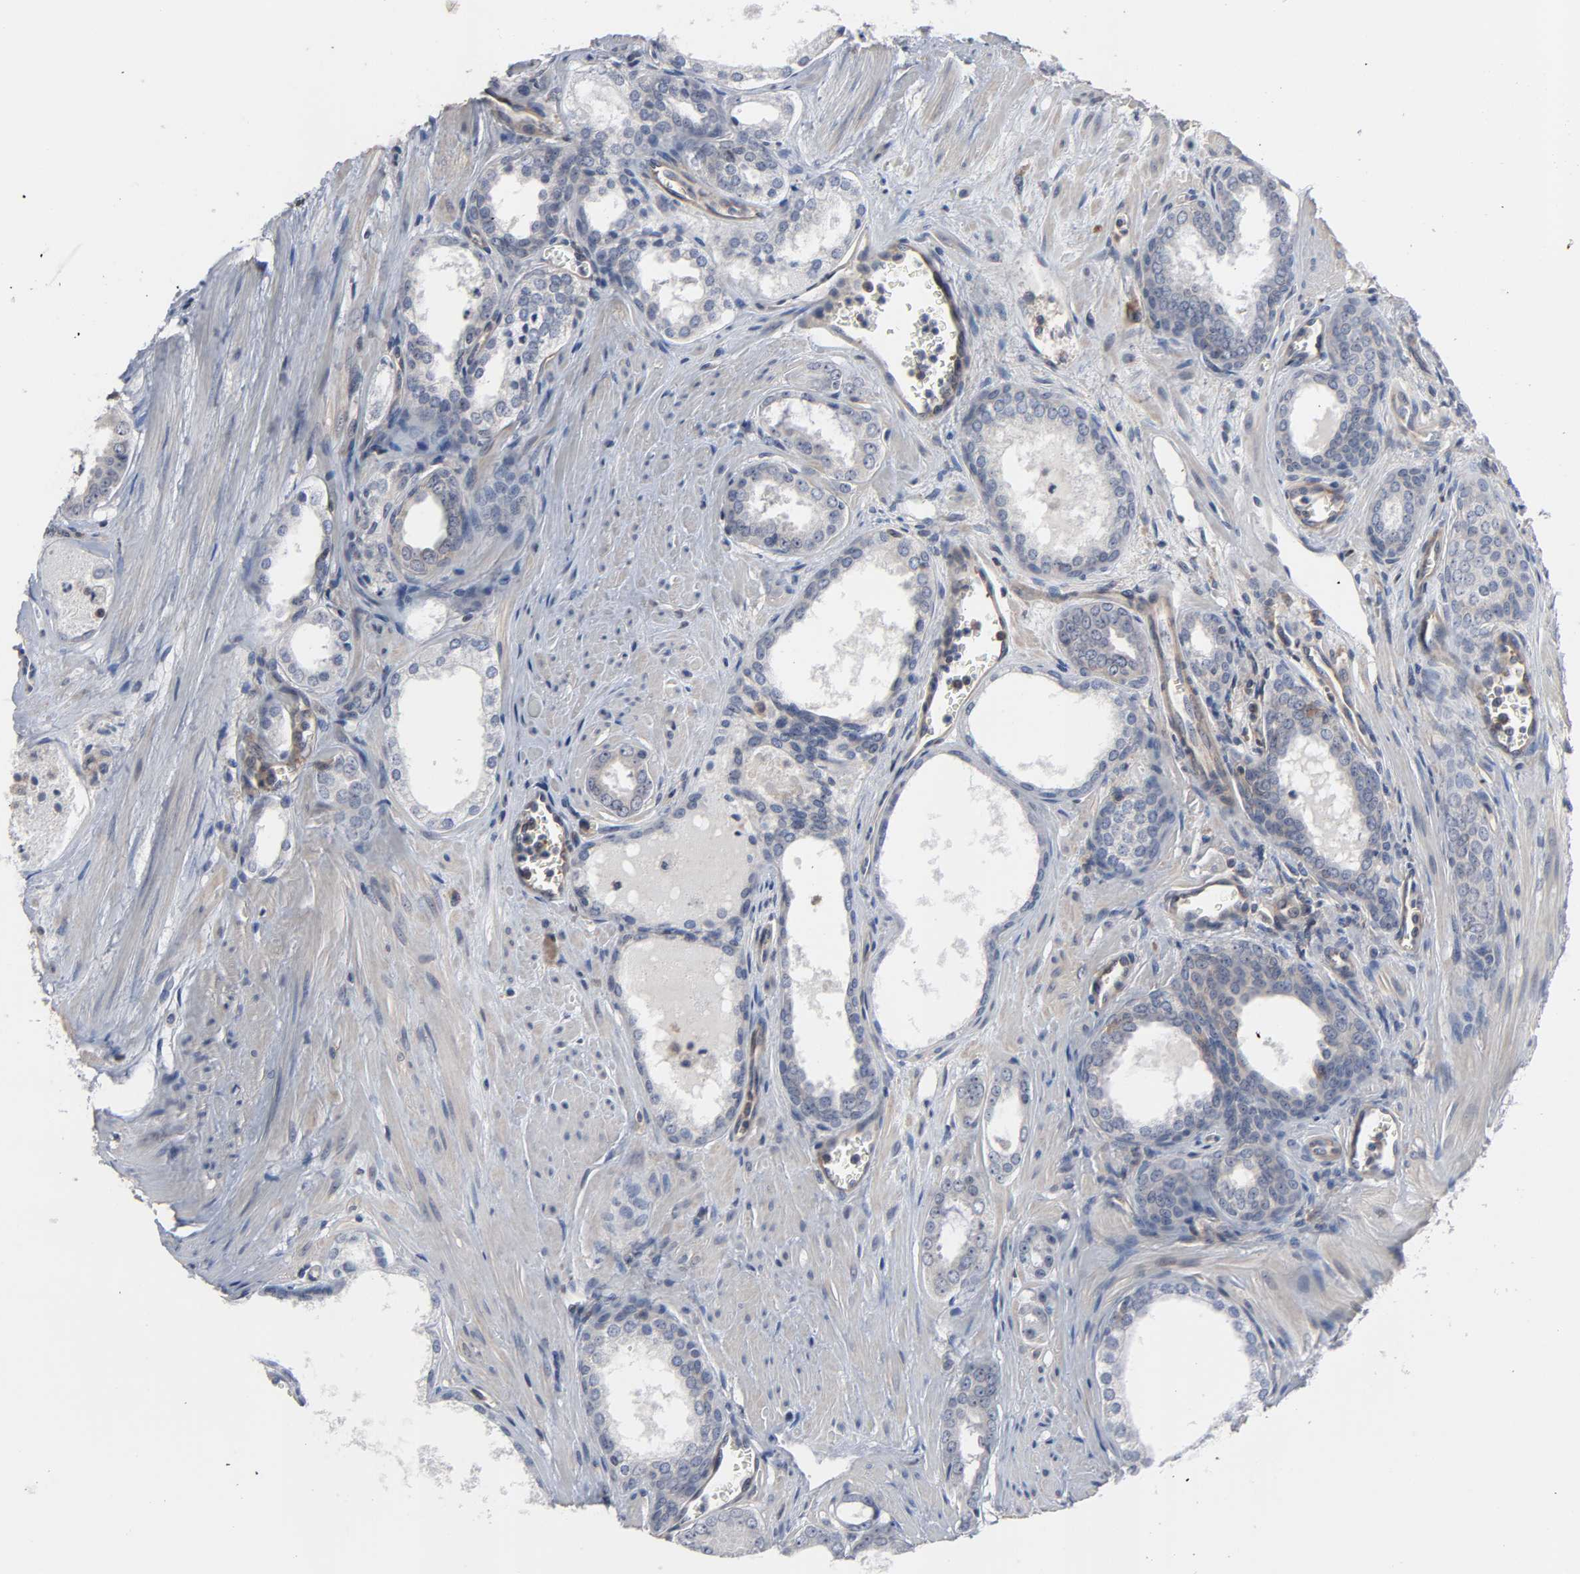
{"staining": {"intensity": "negative", "quantity": "none", "location": "none"}, "tissue": "prostate cancer", "cell_type": "Tumor cells", "image_type": "cancer", "snomed": [{"axis": "morphology", "description": "Adenocarcinoma, Low grade"}, {"axis": "topography", "description": "Prostate"}], "caption": "DAB (3,3'-diaminobenzidine) immunohistochemical staining of prostate cancer exhibits no significant expression in tumor cells. The staining was performed using DAB (3,3'-diaminobenzidine) to visualize the protein expression in brown, while the nuclei were stained in blue with hematoxylin (Magnification: 20x).", "gene": "DDX10", "patient": {"sex": "male", "age": 57}}